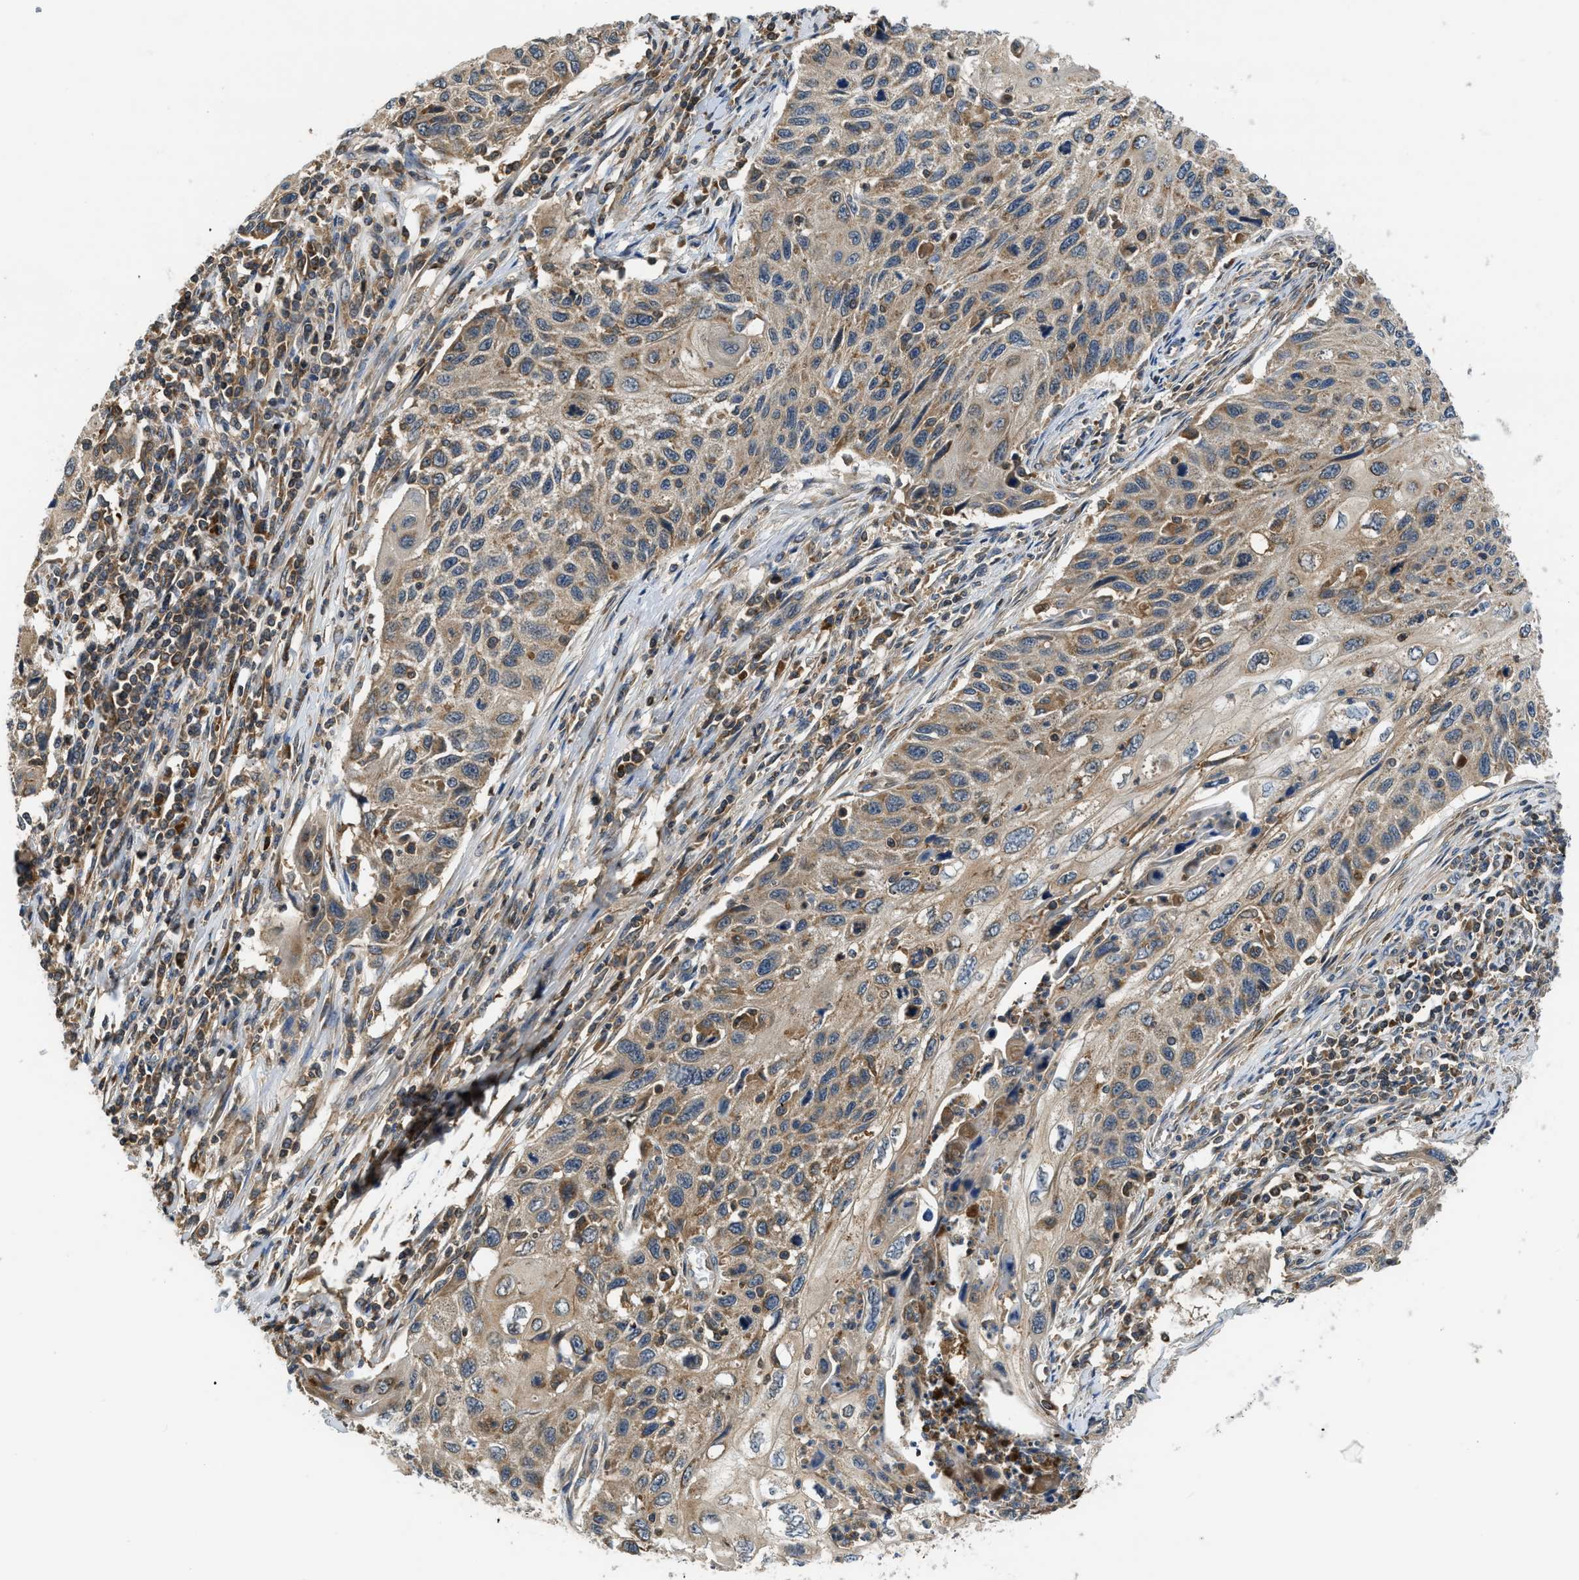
{"staining": {"intensity": "moderate", "quantity": ">75%", "location": "cytoplasmic/membranous"}, "tissue": "cervical cancer", "cell_type": "Tumor cells", "image_type": "cancer", "snomed": [{"axis": "morphology", "description": "Squamous cell carcinoma, NOS"}, {"axis": "topography", "description": "Cervix"}], "caption": "This is a histology image of immunohistochemistry staining of cervical cancer (squamous cell carcinoma), which shows moderate staining in the cytoplasmic/membranous of tumor cells.", "gene": "PAFAH2", "patient": {"sex": "female", "age": 70}}